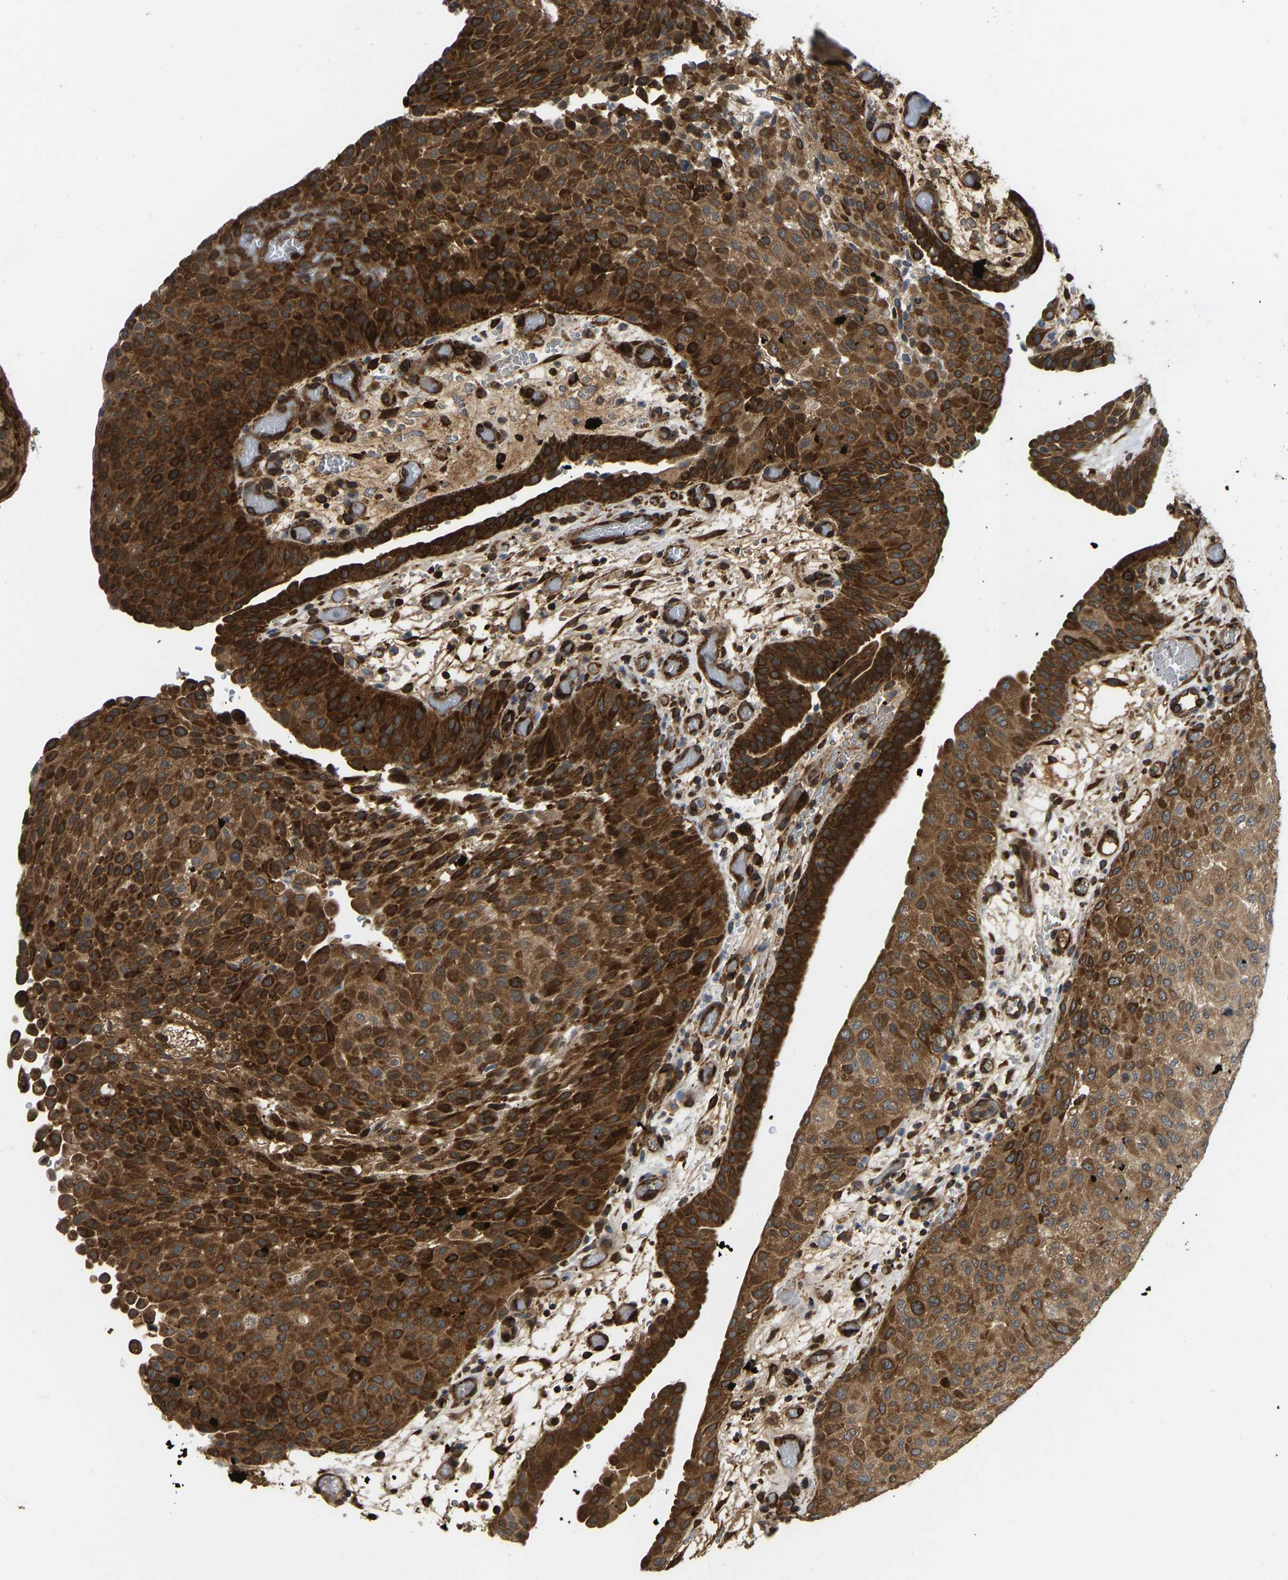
{"staining": {"intensity": "strong", "quantity": ">75%", "location": "cytoplasmic/membranous"}, "tissue": "urothelial cancer", "cell_type": "Tumor cells", "image_type": "cancer", "snomed": [{"axis": "morphology", "description": "Urothelial carcinoma, Low grade"}, {"axis": "morphology", "description": "Urothelial carcinoma, High grade"}, {"axis": "topography", "description": "Urinary bladder"}], "caption": "Protein positivity by immunohistochemistry (IHC) displays strong cytoplasmic/membranous positivity in about >75% of tumor cells in urothelial cancer.", "gene": "RASGRF2", "patient": {"sex": "male", "age": 35}}